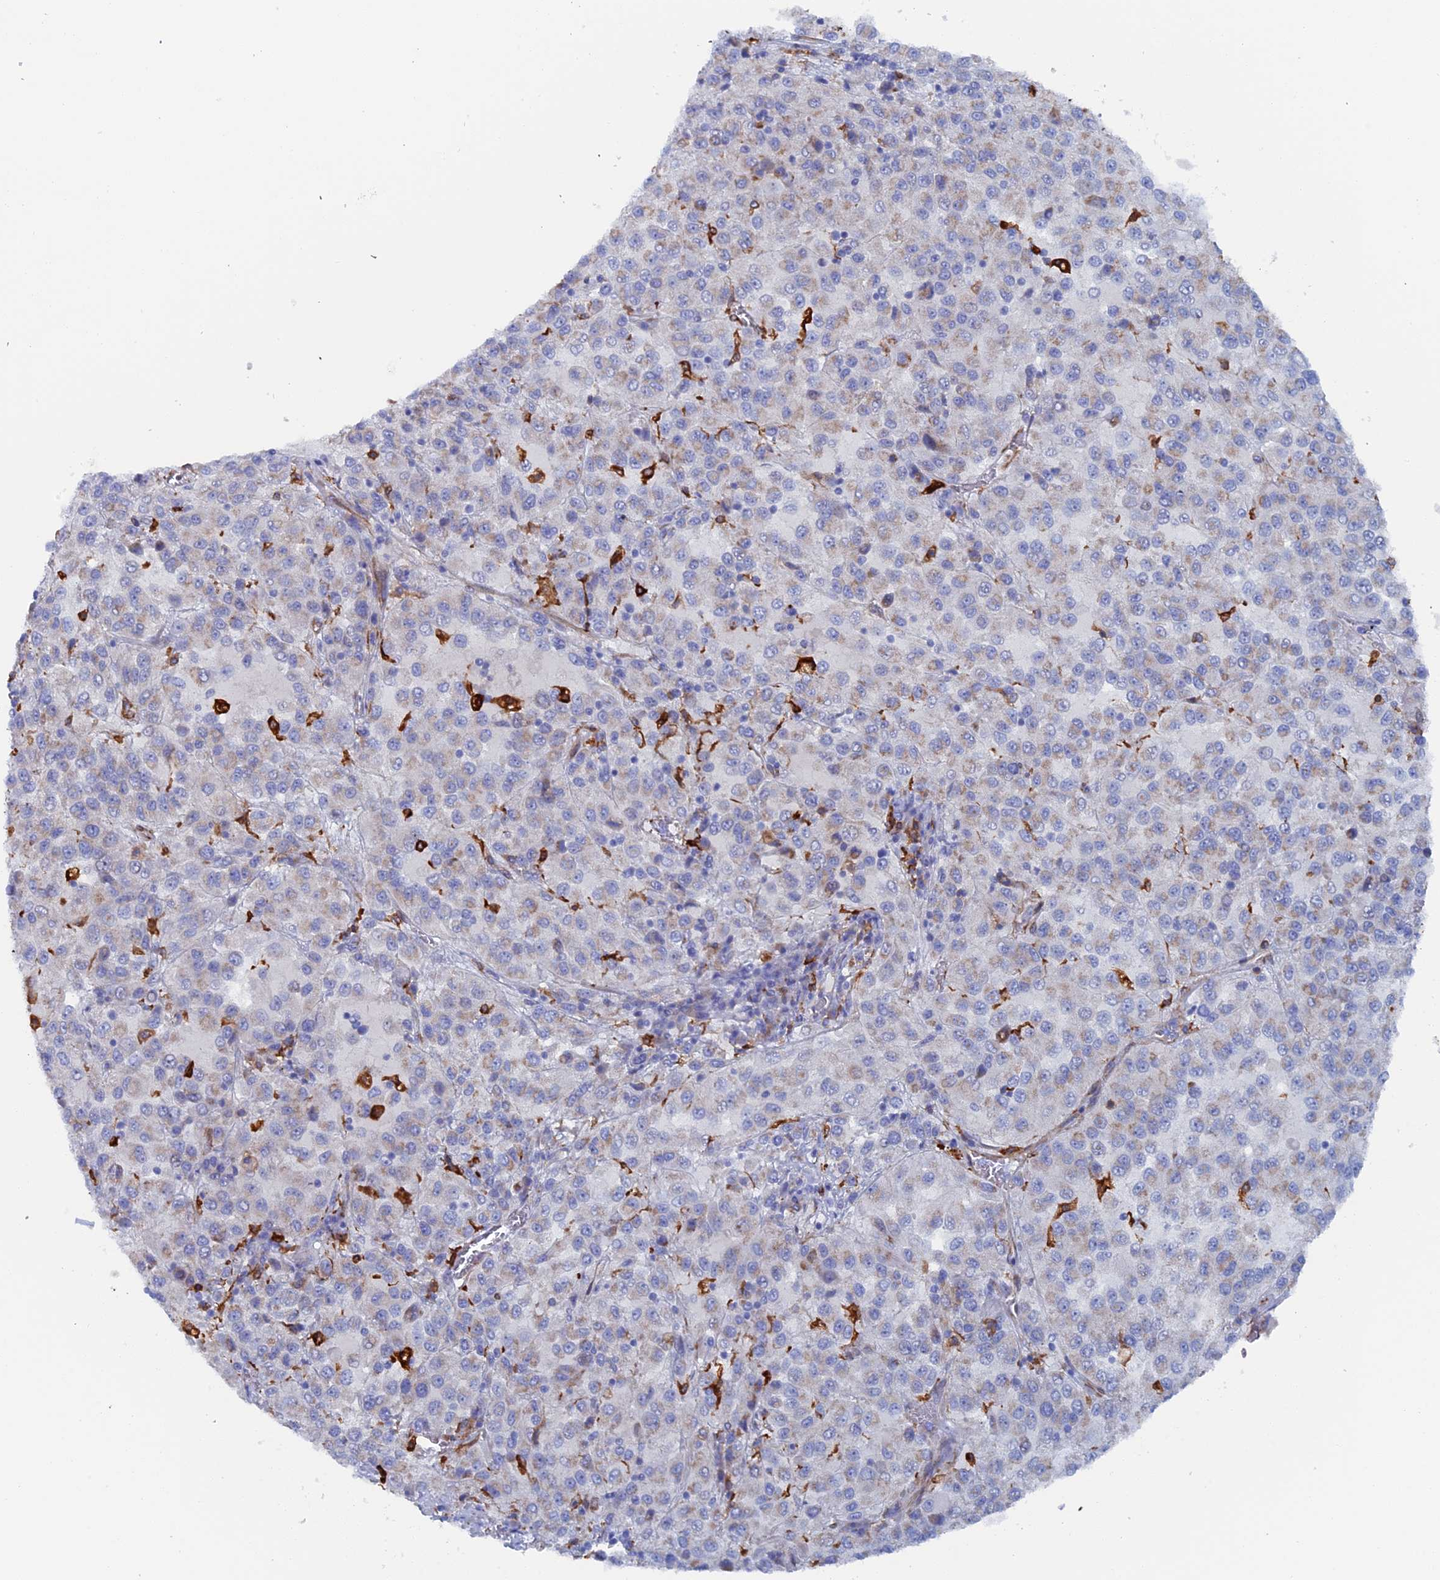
{"staining": {"intensity": "weak", "quantity": "<25%", "location": "cytoplasmic/membranous"}, "tissue": "melanoma", "cell_type": "Tumor cells", "image_type": "cancer", "snomed": [{"axis": "morphology", "description": "Malignant melanoma, Metastatic site"}, {"axis": "topography", "description": "Lung"}], "caption": "There is no significant positivity in tumor cells of malignant melanoma (metastatic site).", "gene": "COG7", "patient": {"sex": "male", "age": 64}}